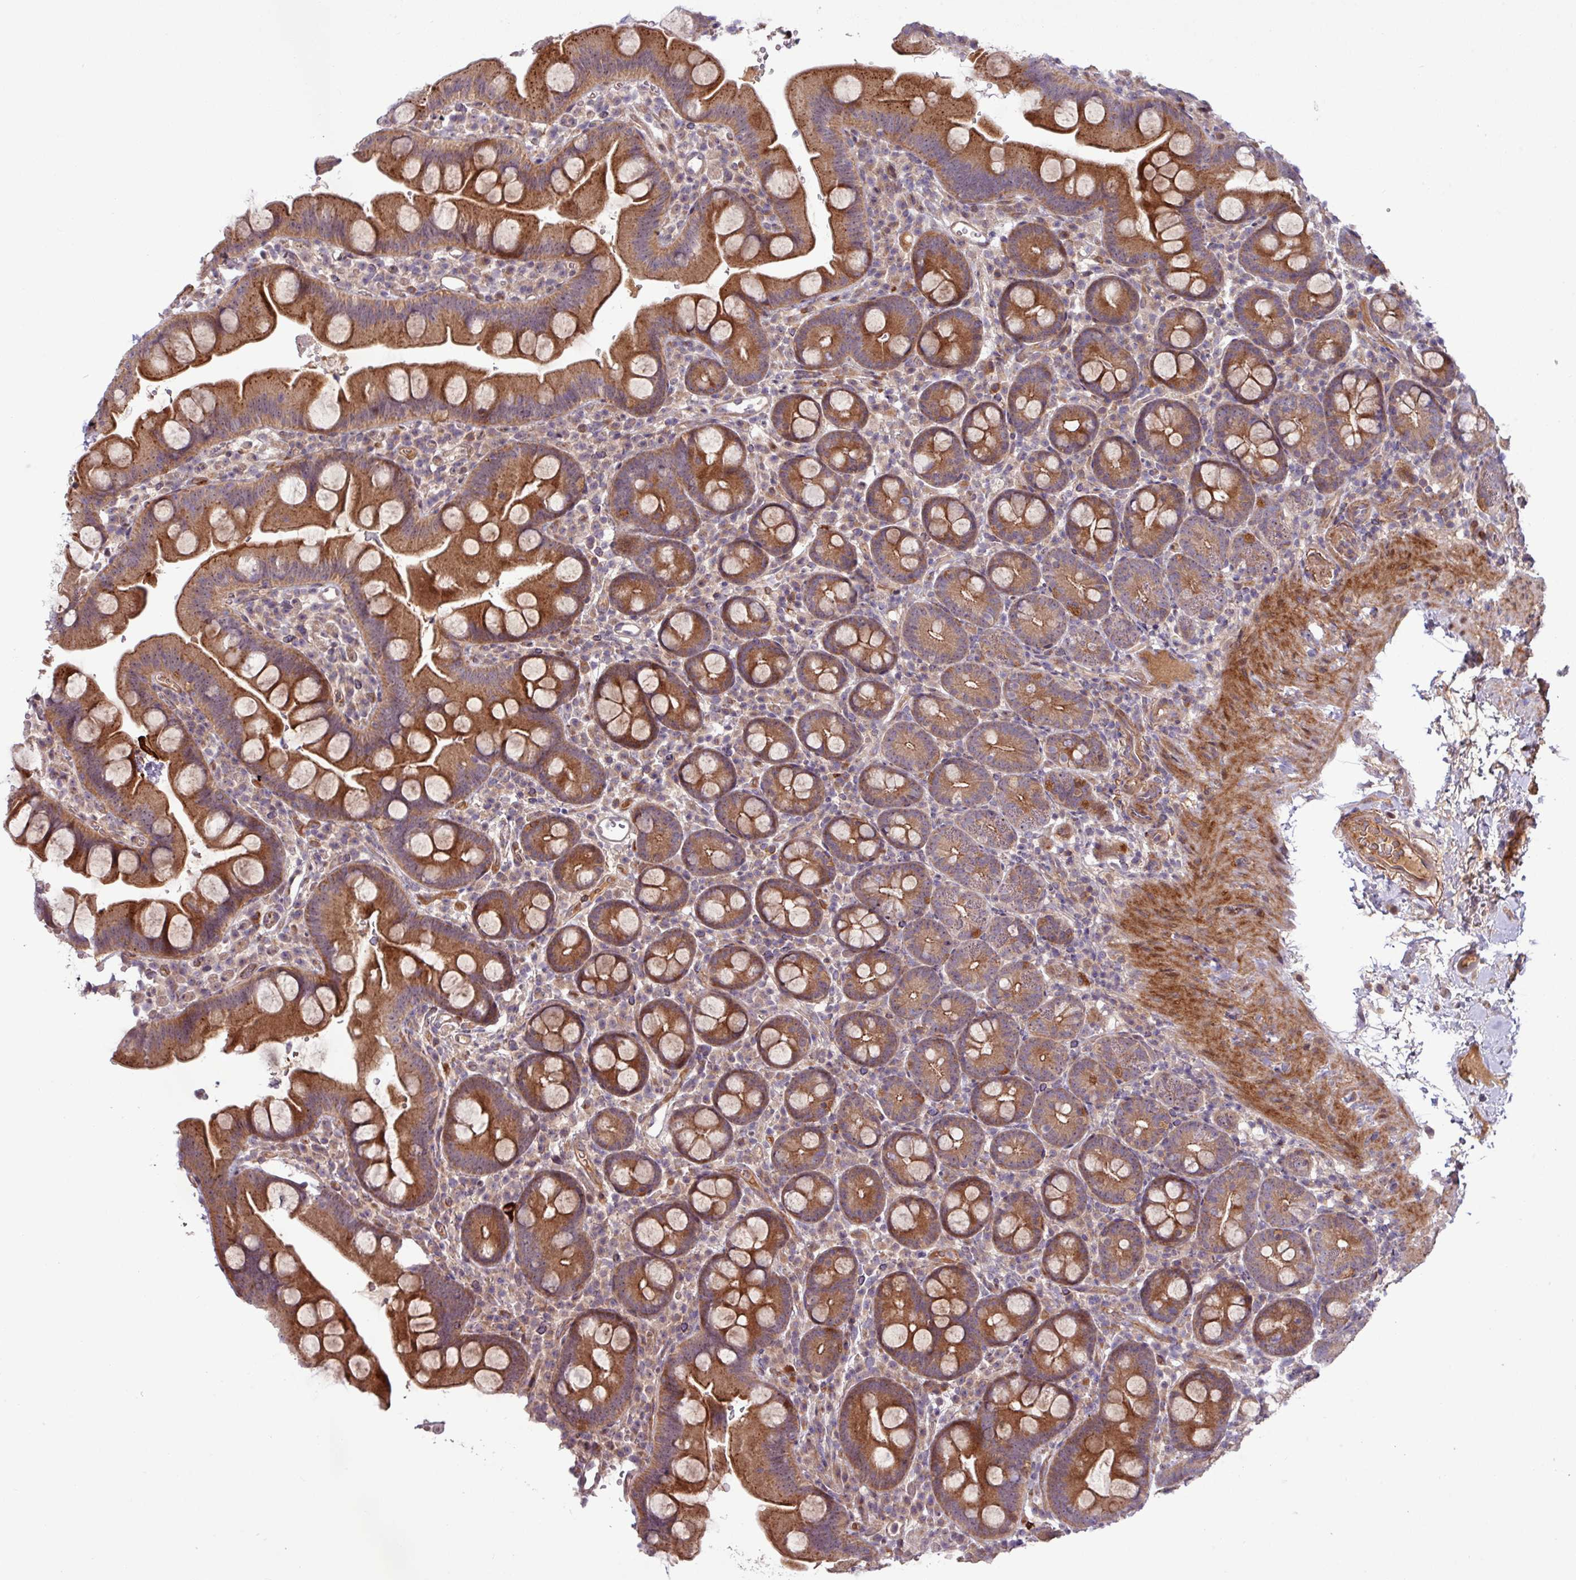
{"staining": {"intensity": "strong", "quantity": ">75%", "location": "cytoplasmic/membranous"}, "tissue": "small intestine", "cell_type": "Glandular cells", "image_type": "normal", "snomed": [{"axis": "morphology", "description": "Normal tissue, NOS"}, {"axis": "topography", "description": "Small intestine"}], "caption": "Immunohistochemistry (IHC) histopathology image of normal small intestine stained for a protein (brown), which demonstrates high levels of strong cytoplasmic/membranous staining in approximately >75% of glandular cells.", "gene": "TNFSF12", "patient": {"sex": "female", "age": 68}}